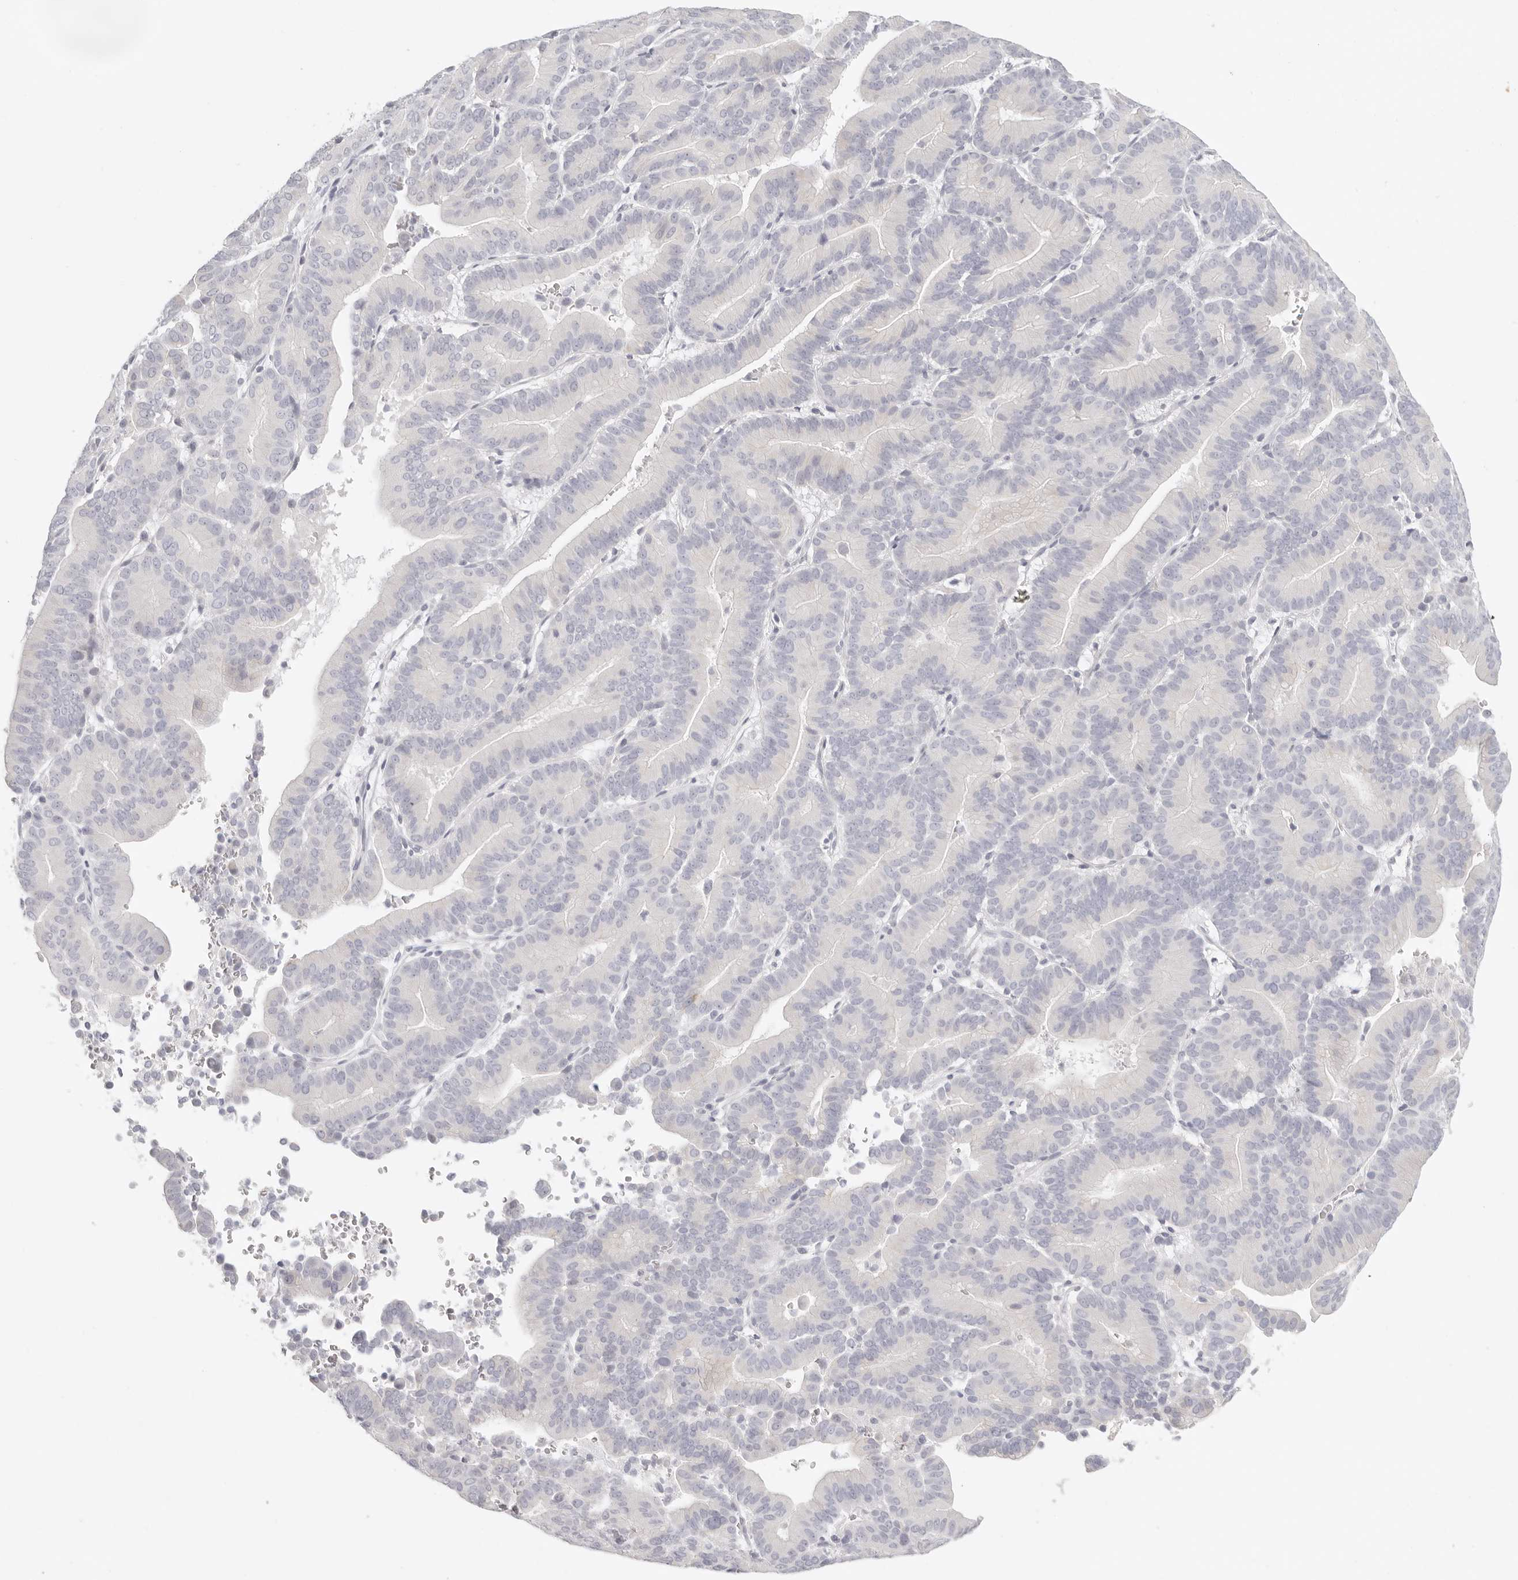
{"staining": {"intensity": "negative", "quantity": "none", "location": "none"}, "tissue": "liver cancer", "cell_type": "Tumor cells", "image_type": "cancer", "snomed": [{"axis": "morphology", "description": "Cholangiocarcinoma"}, {"axis": "topography", "description": "Liver"}], "caption": "Tumor cells show no significant expression in liver cancer.", "gene": "RXFP1", "patient": {"sex": "female", "age": 75}}